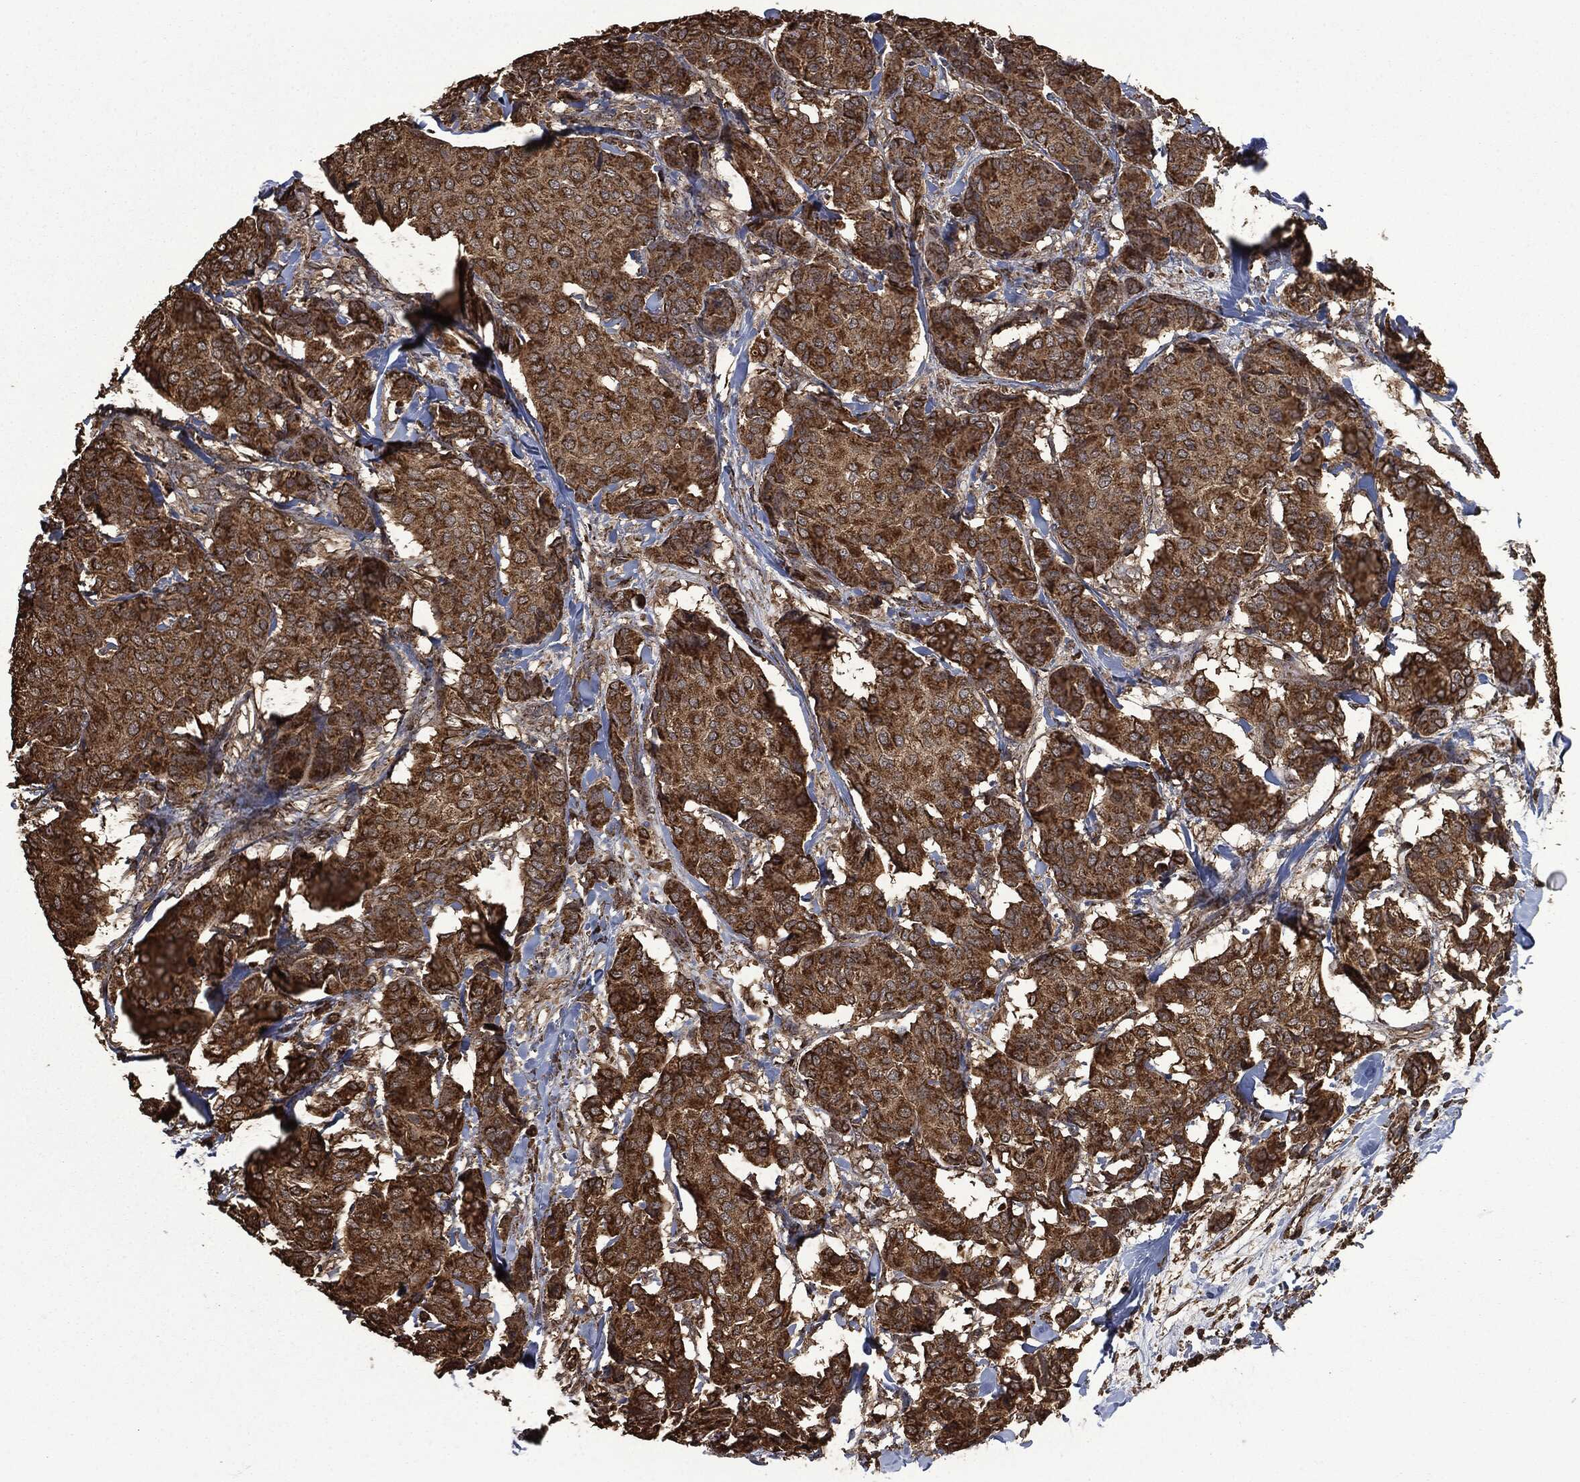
{"staining": {"intensity": "strong", "quantity": ">75%", "location": "cytoplasmic/membranous"}, "tissue": "breast cancer", "cell_type": "Tumor cells", "image_type": "cancer", "snomed": [{"axis": "morphology", "description": "Duct carcinoma"}, {"axis": "topography", "description": "Breast"}], "caption": "Immunohistochemical staining of human breast cancer exhibits high levels of strong cytoplasmic/membranous protein staining in about >75% of tumor cells.", "gene": "LIG3", "patient": {"sex": "female", "age": 75}}